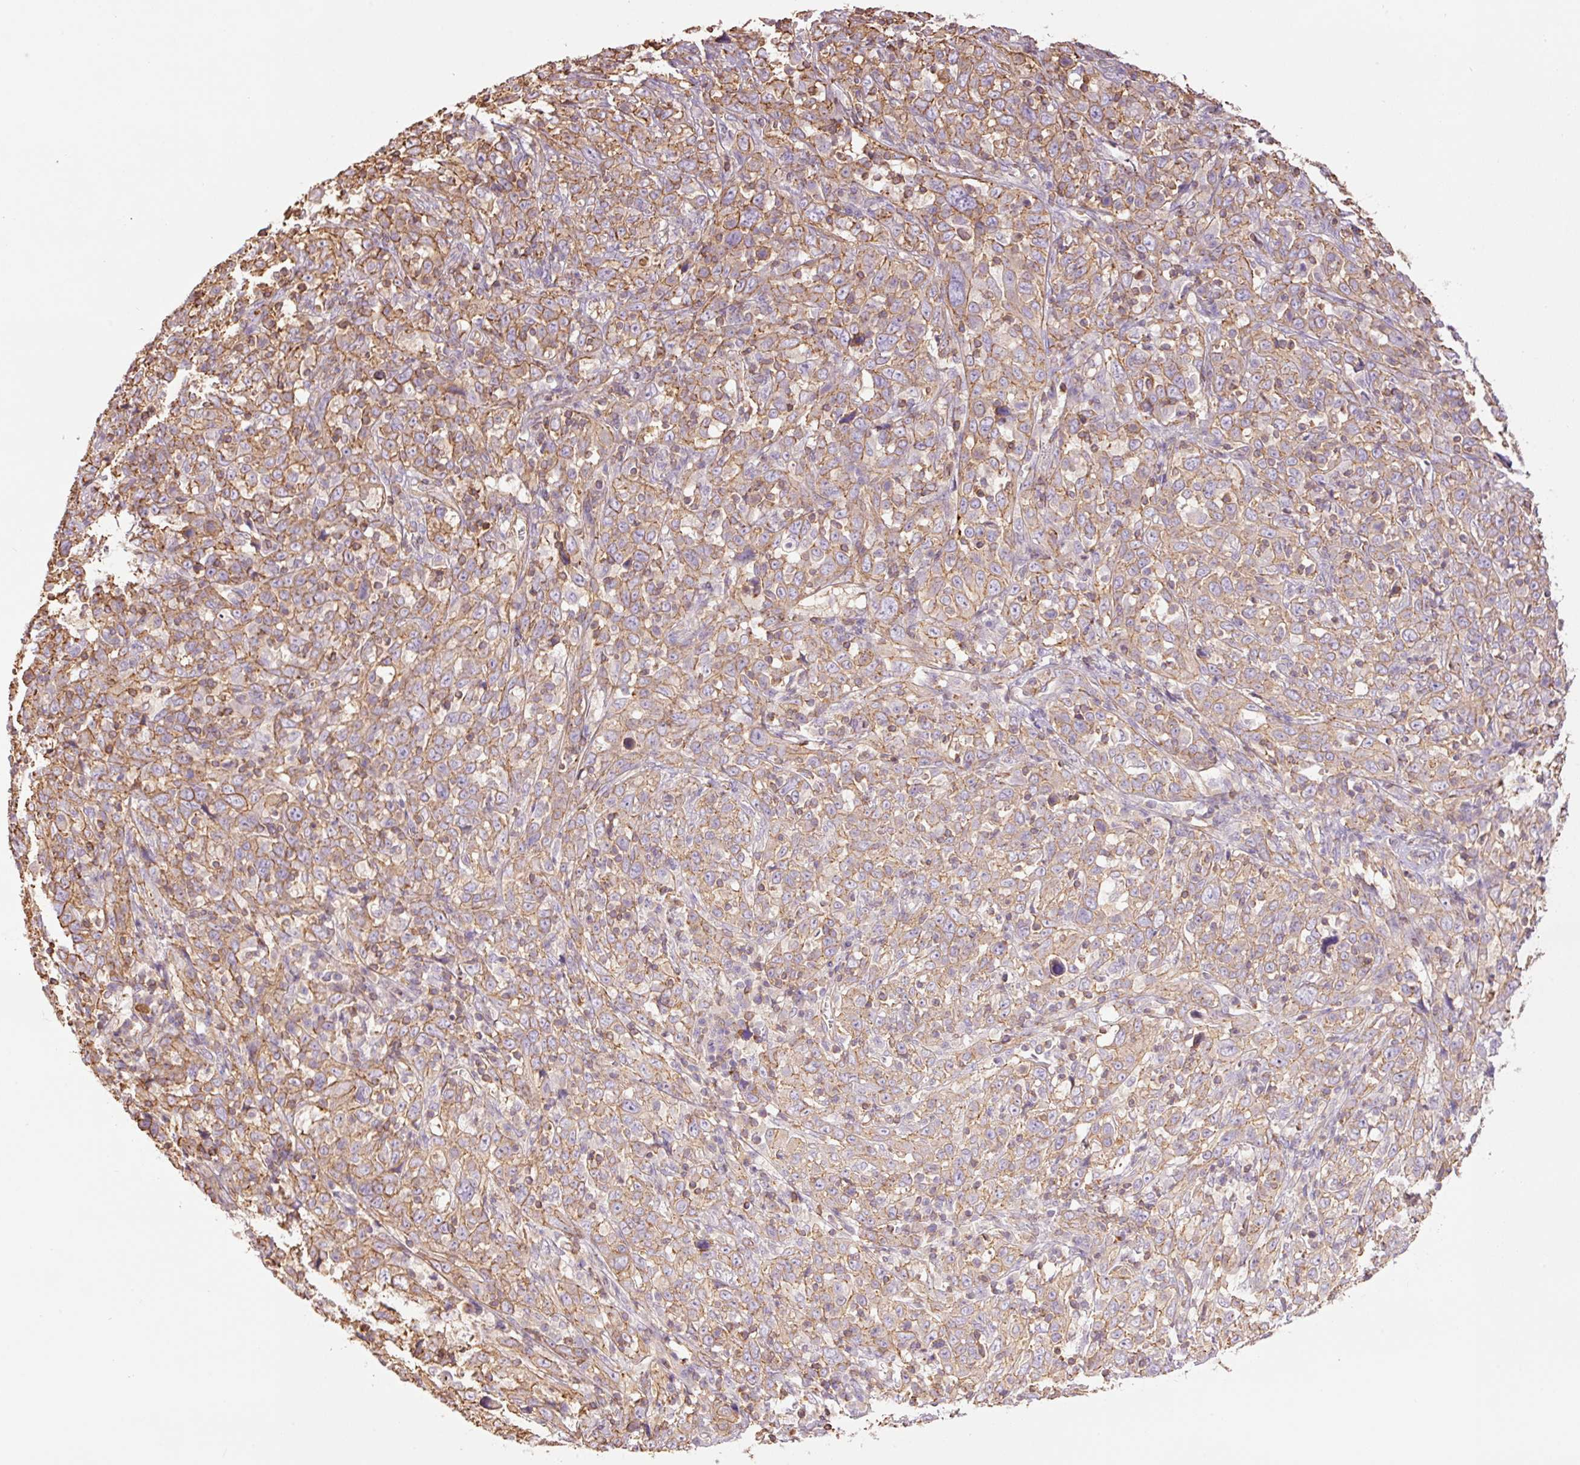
{"staining": {"intensity": "moderate", "quantity": ">75%", "location": "cytoplasmic/membranous"}, "tissue": "cervical cancer", "cell_type": "Tumor cells", "image_type": "cancer", "snomed": [{"axis": "morphology", "description": "Squamous cell carcinoma, NOS"}, {"axis": "topography", "description": "Cervix"}], "caption": "Cervical cancer (squamous cell carcinoma) tissue shows moderate cytoplasmic/membranous positivity in about >75% of tumor cells", "gene": "PPP1R1B", "patient": {"sex": "female", "age": 46}}